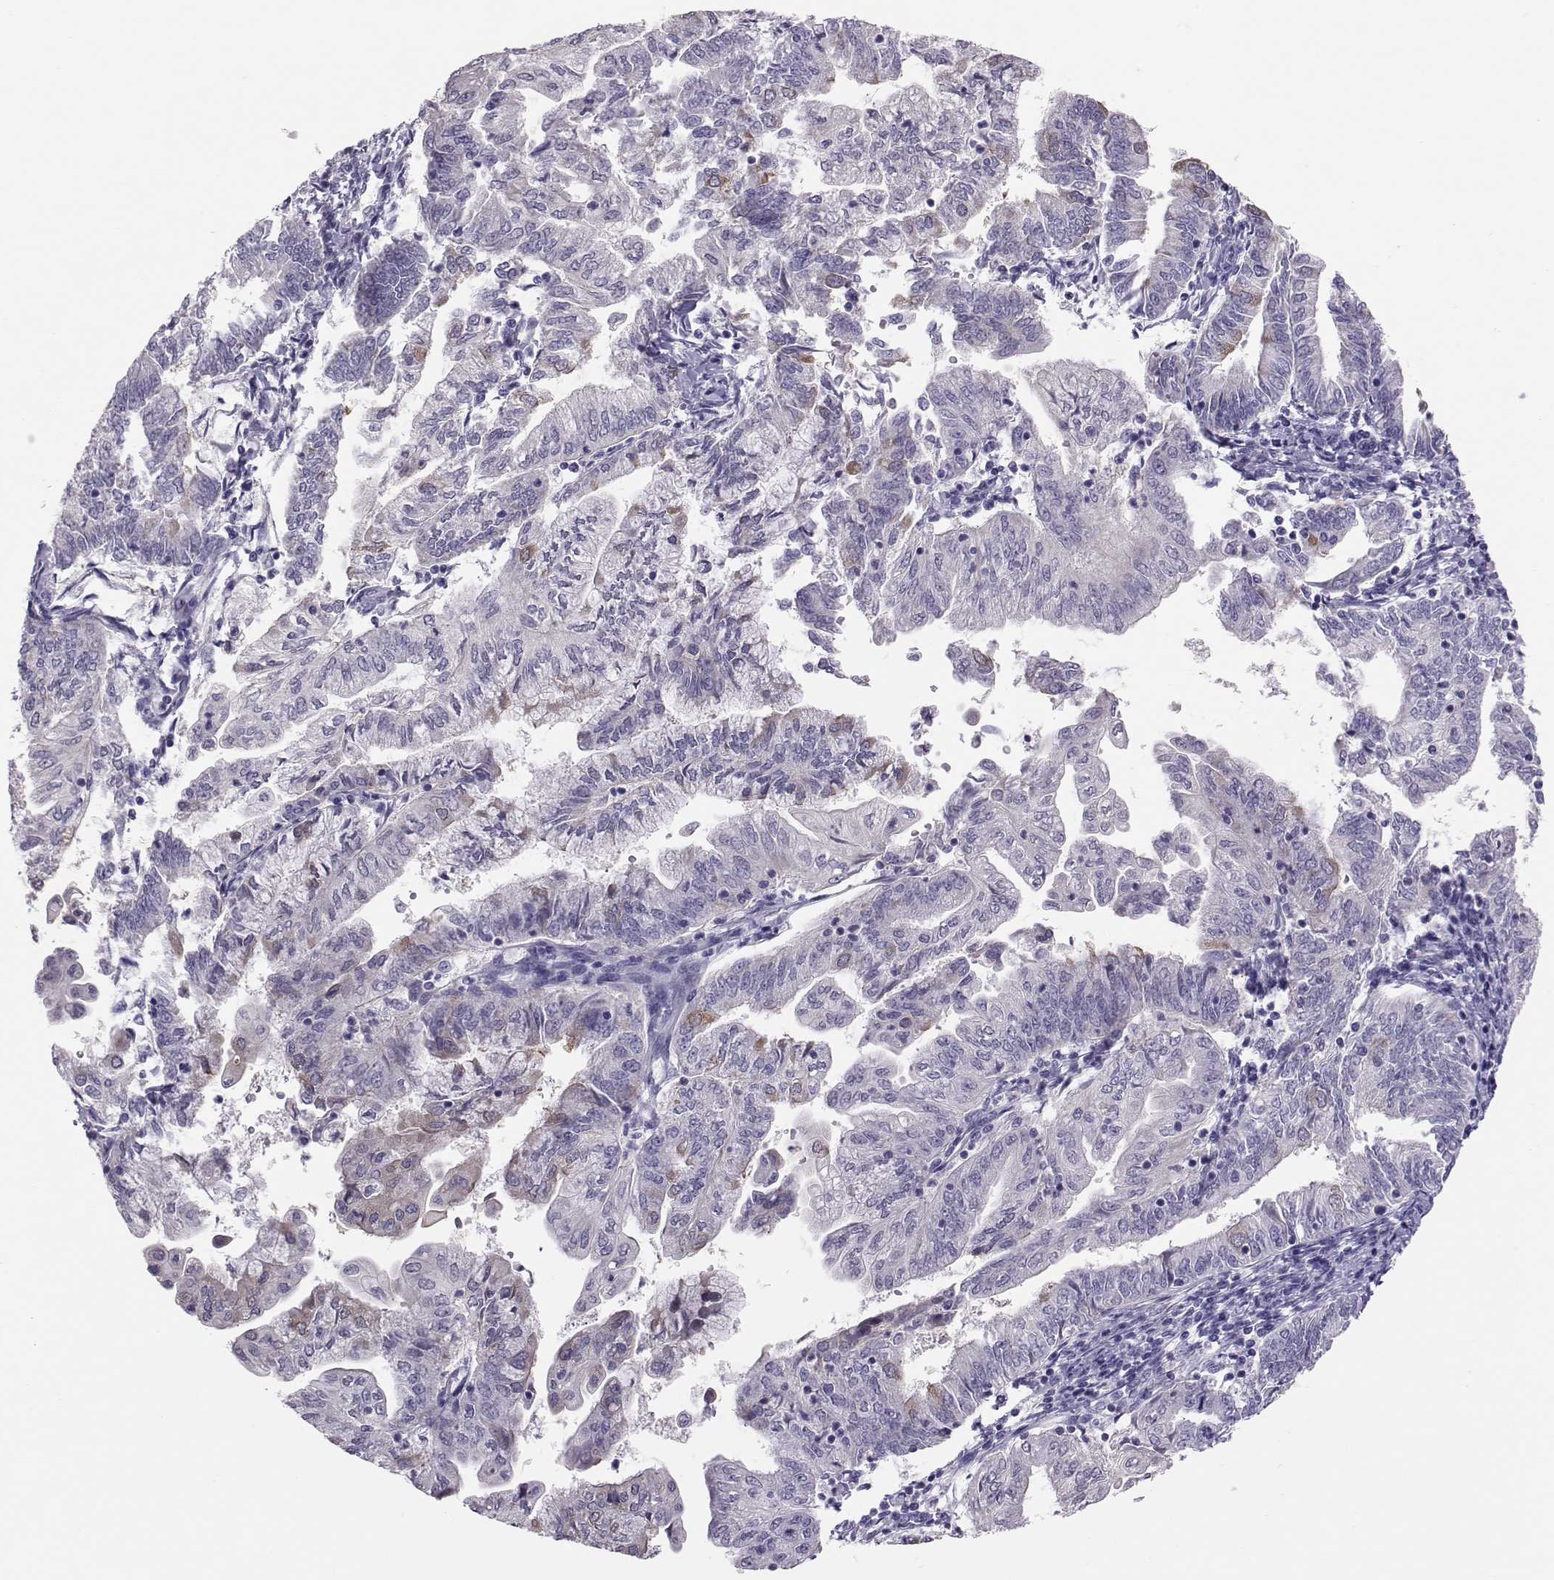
{"staining": {"intensity": "moderate", "quantity": "<25%", "location": "cytoplasmic/membranous"}, "tissue": "endometrial cancer", "cell_type": "Tumor cells", "image_type": "cancer", "snomed": [{"axis": "morphology", "description": "Adenocarcinoma, NOS"}, {"axis": "topography", "description": "Endometrium"}], "caption": "Protein staining displays moderate cytoplasmic/membranous expression in about <25% of tumor cells in adenocarcinoma (endometrial).", "gene": "DNAAF1", "patient": {"sex": "female", "age": 55}}